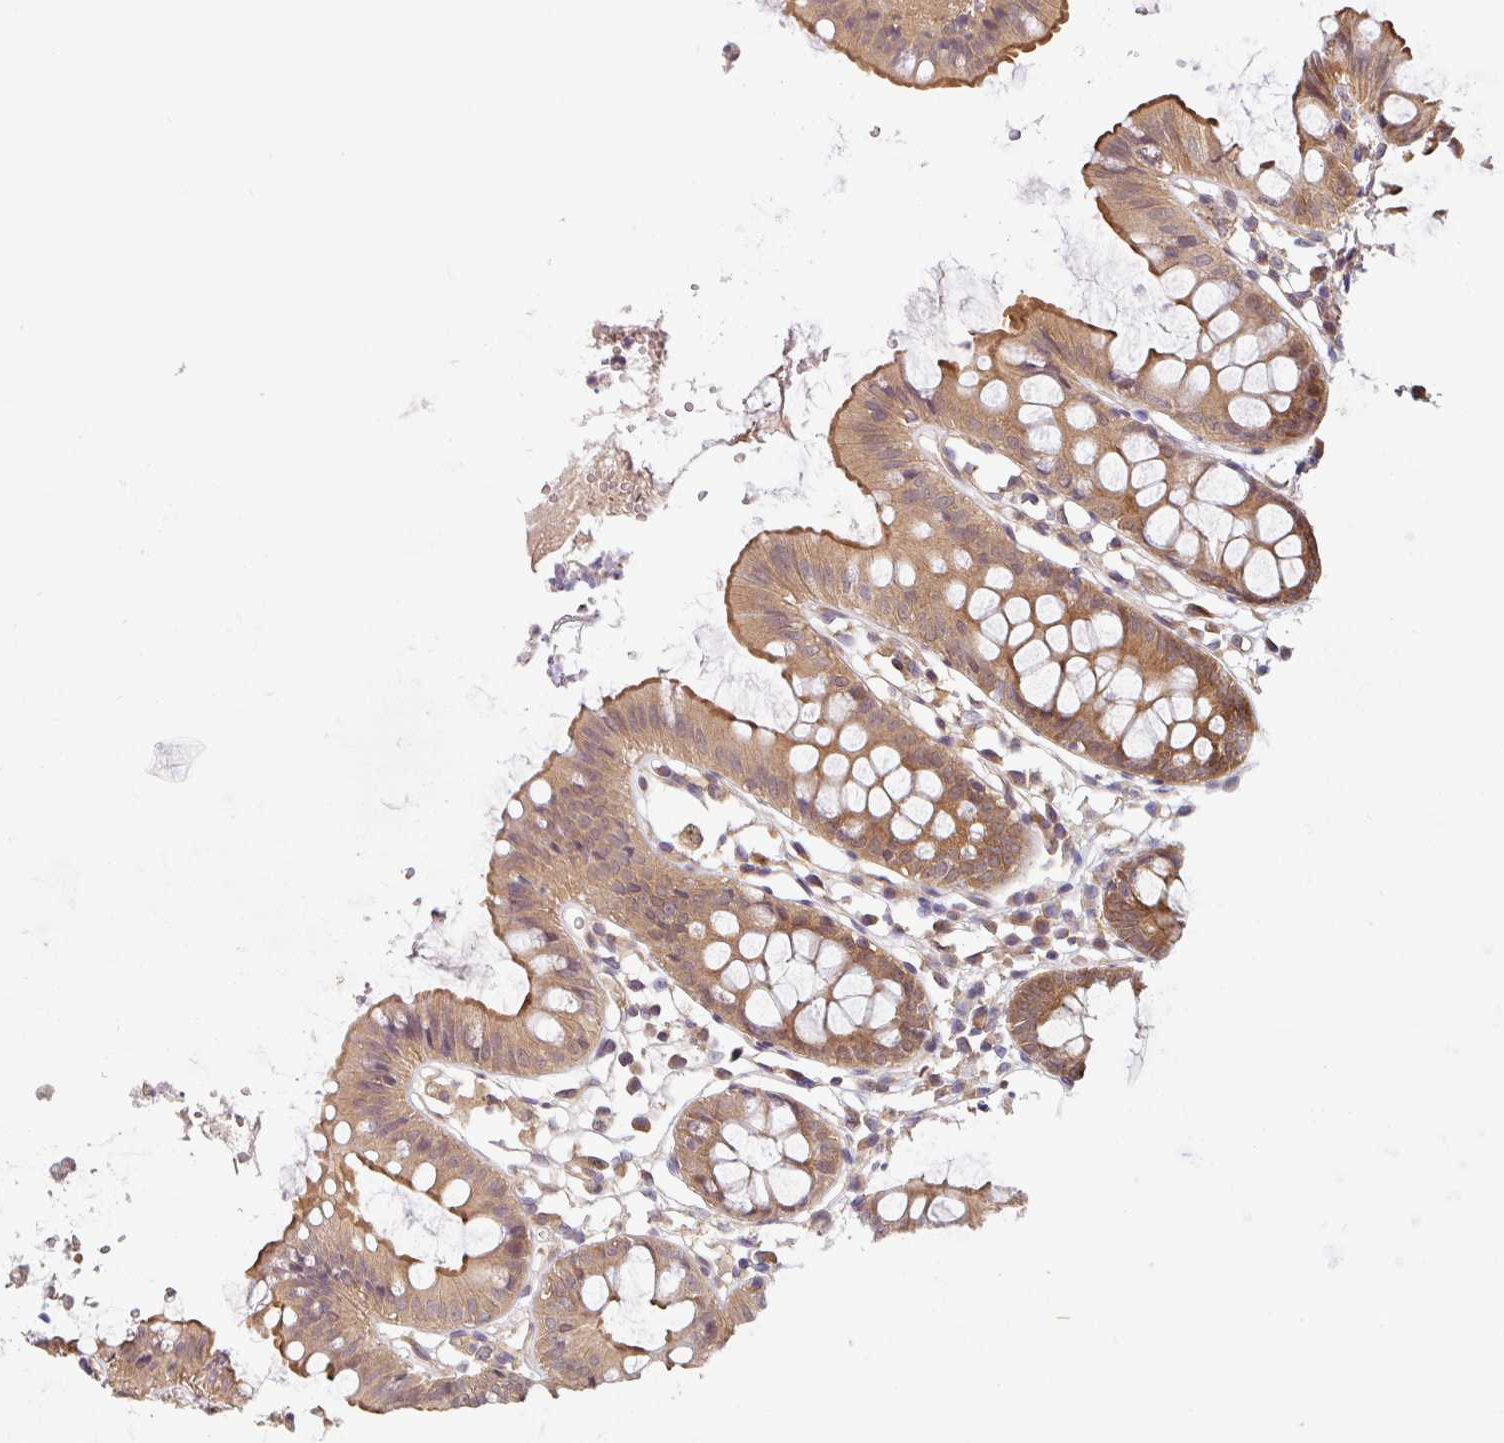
{"staining": {"intensity": "weak", "quantity": ">75%", "location": "cytoplasmic/membranous"}, "tissue": "colon", "cell_type": "Endothelial cells", "image_type": "normal", "snomed": [{"axis": "morphology", "description": "Normal tissue, NOS"}, {"axis": "topography", "description": "Colon"}], "caption": "DAB (3,3'-diaminobenzidine) immunohistochemical staining of normal colon demonstrates weak cytoplasmic/membranous protein positivity in about >75% of endothelial cells. Ihc stains the protein of interest in brown and the nuclei are stained blue.", "gene": "SHB", "patient": {"sex": "female", "age": 84}}